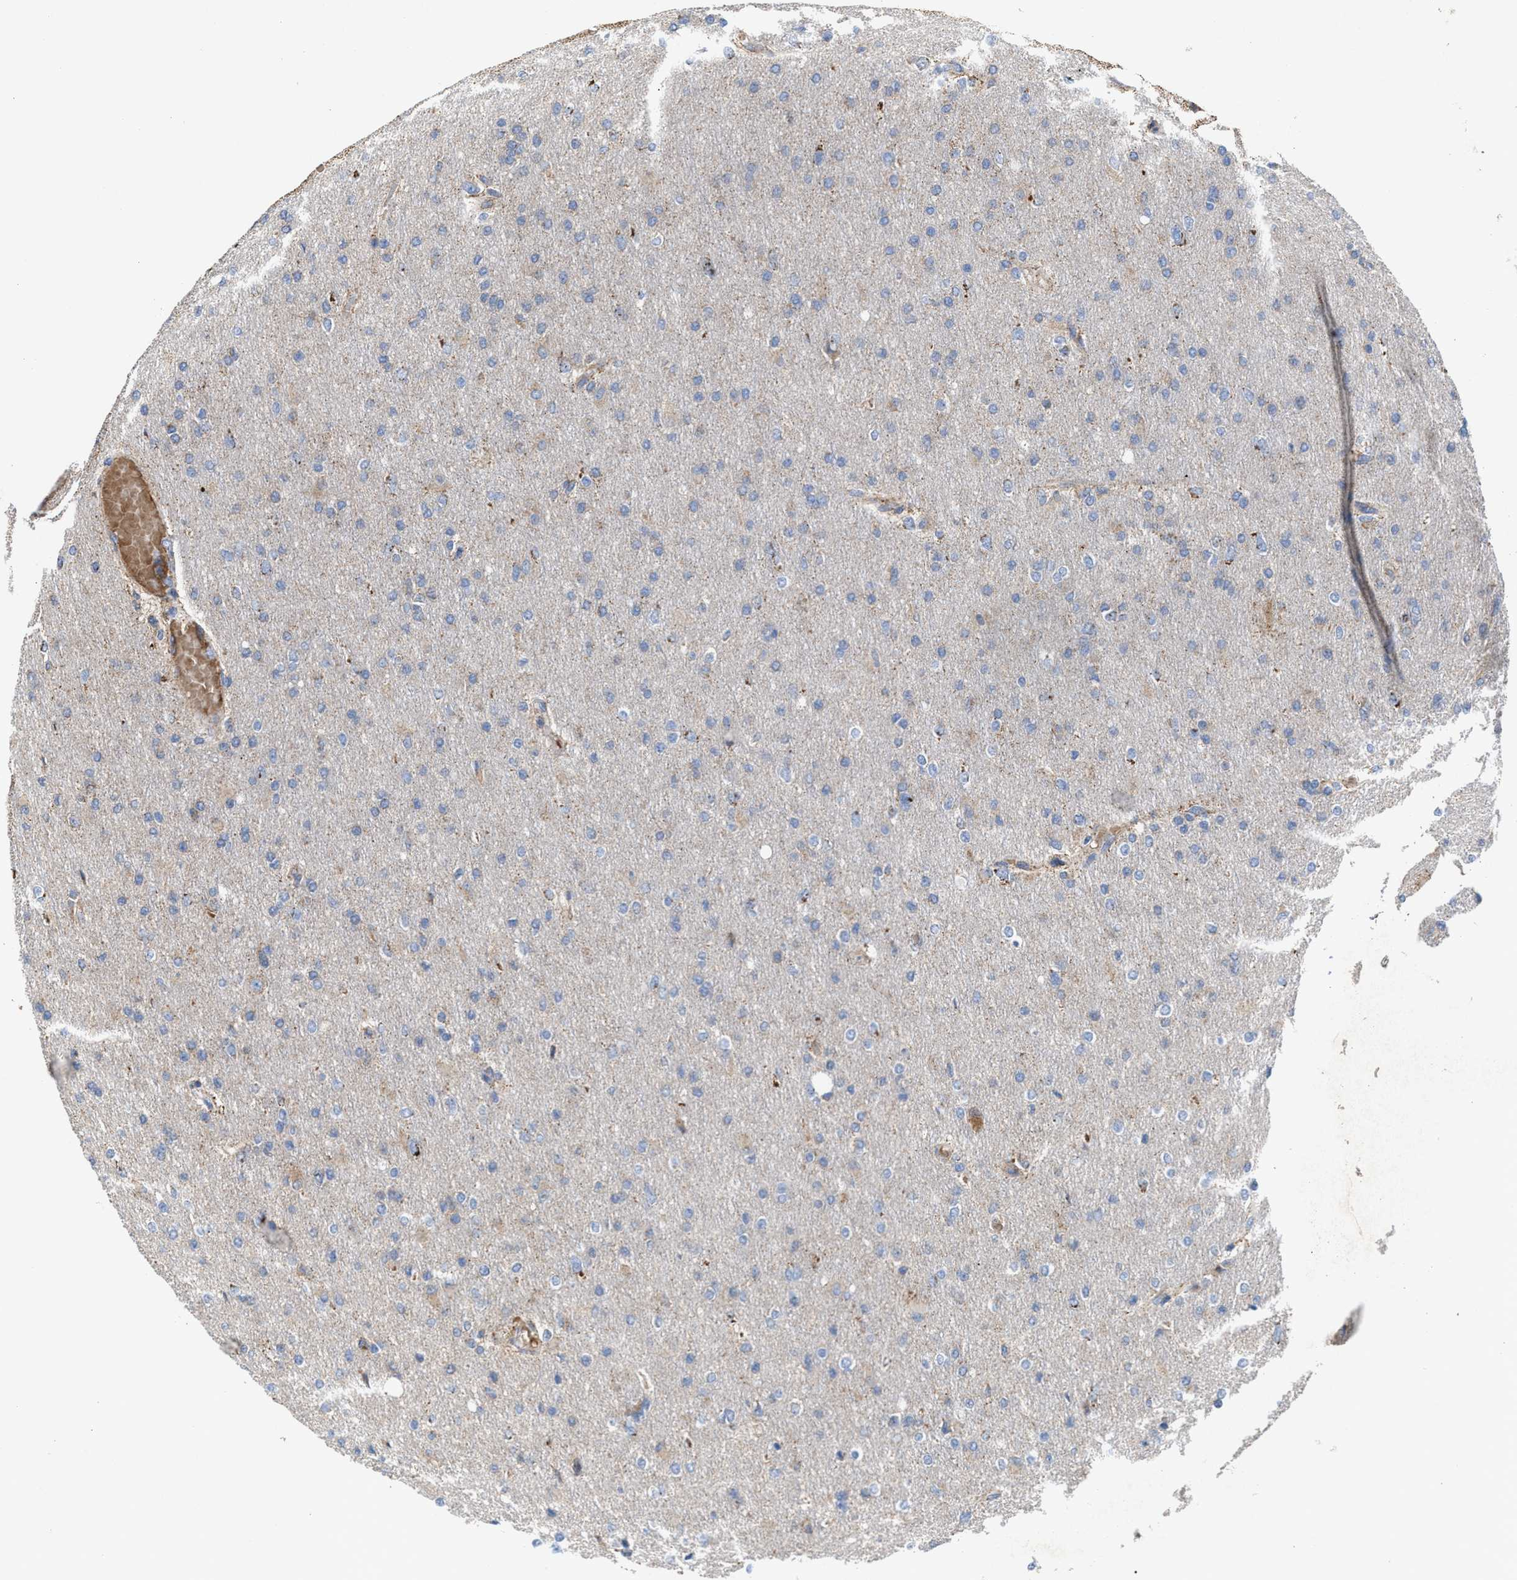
{"staining": {"intensity": "weak", "quantity": "<25%", "location": "cytoplasmic/membranous"}, "tissue": "glioma", "cell_type": "Tumor cells", "image_type": "cancer", "snomed": [{"axis": "morphology", "description": "Glioma, malignant, High grade"}, {"axis": "topography", "description": "Cerebral cortex"}], "caption": "A micrograph of human glioma is negative for staining in tumor cells.", "gene": "MECR", "patient": {"sex": "female", "age": 36}}